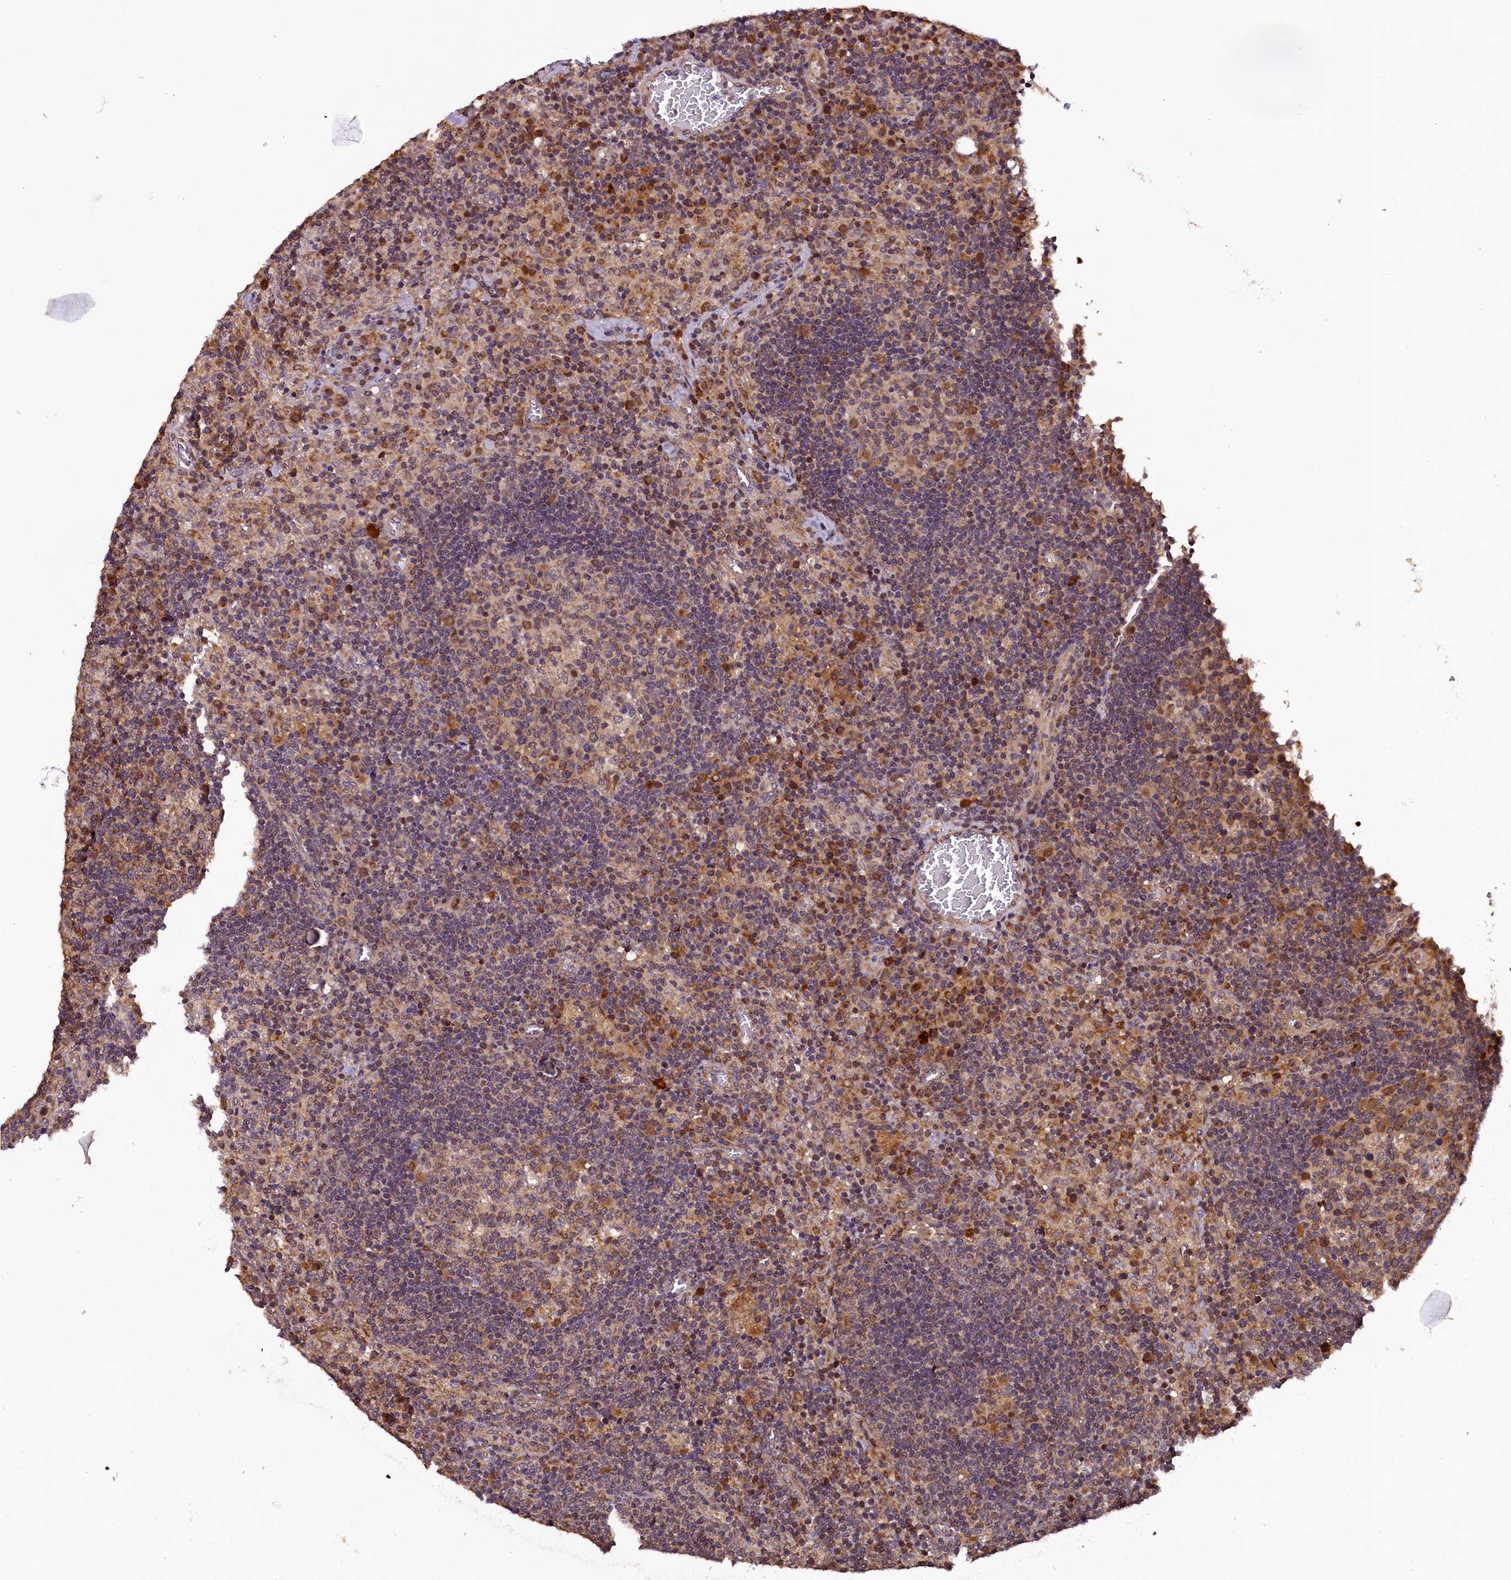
{"staining": {"intensity": "moderate", "quantity": ">75%", "location": "cytoplasmic/membranous"}, "tissue": "lymph node", "cell_type": "Germinal center cells", "image_type": "normal", "snomed": [{"axis": "morphology", "description": "Normal tissue, NOS"}, {"axis": "topography", "description": "Lymph node"}], "caption": "Approximately >75% of germinal center cells in unremarkable lymph node show moderate cytoplasmic/membranous protein staining as visualized by brown immunohistochemical staining.", "gene": "DOHH", "patient": {"sex": "male", "age": 58}}